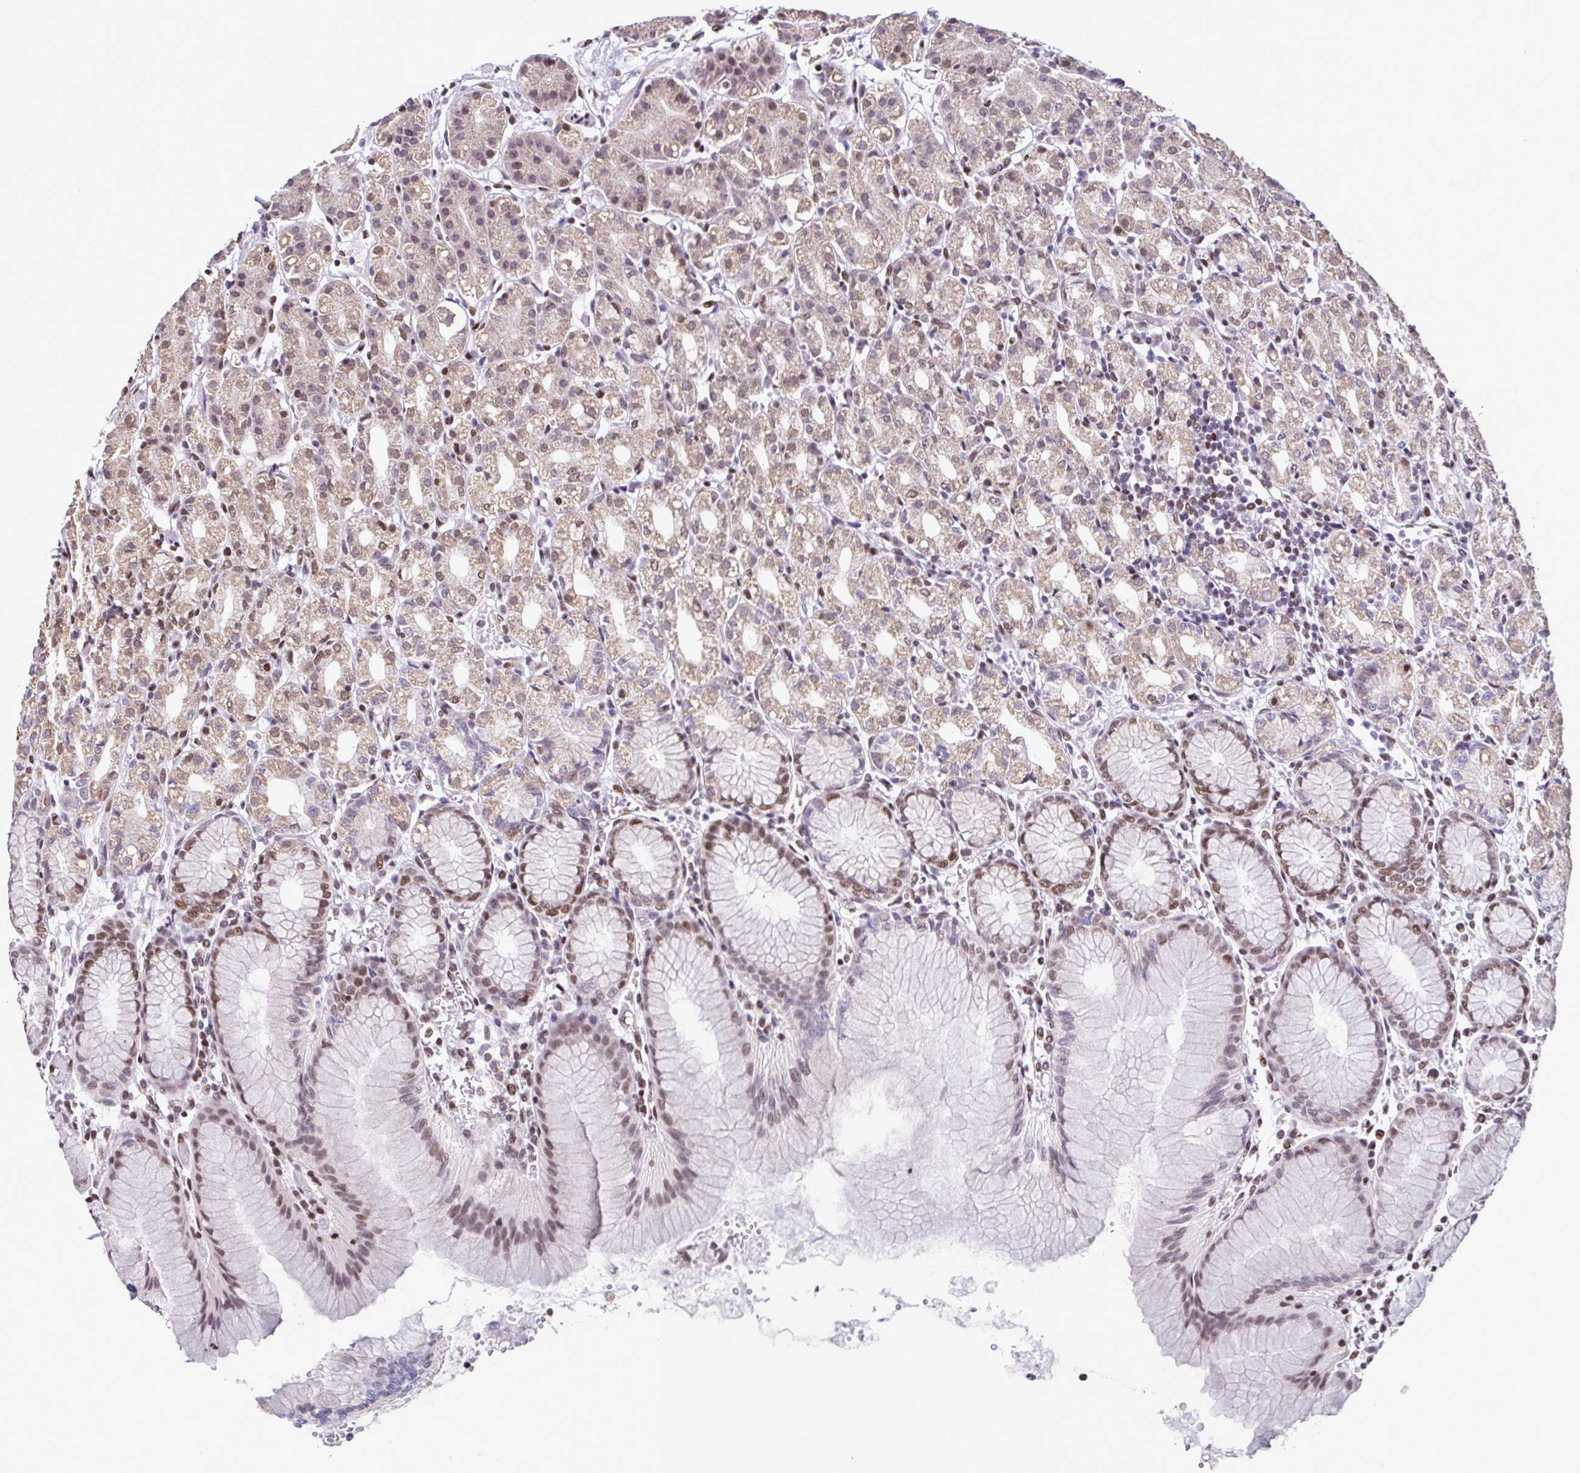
{"staining": {"intensity": "moderate", "quantity": "25%-75%", "location": "cytoplasmic/membranous,nuclear"}, "tissue": "stomach", "cell_type": "Glandular cells", "image_type": "normal", "snomed": [{"axis": "morphology", "description": "Normal tissue, NOS"}, {"axis": "topography", "description": "Stomach"}], "caption": "Stomach stained with immunohistochemistry (IHC) shows moderate cytoplasmic/membranous,nuclear staining in approximately 25%-75% of glandular cells.", "gene": "TIMM21", "patient": {"sex": "female", "age": 57}}